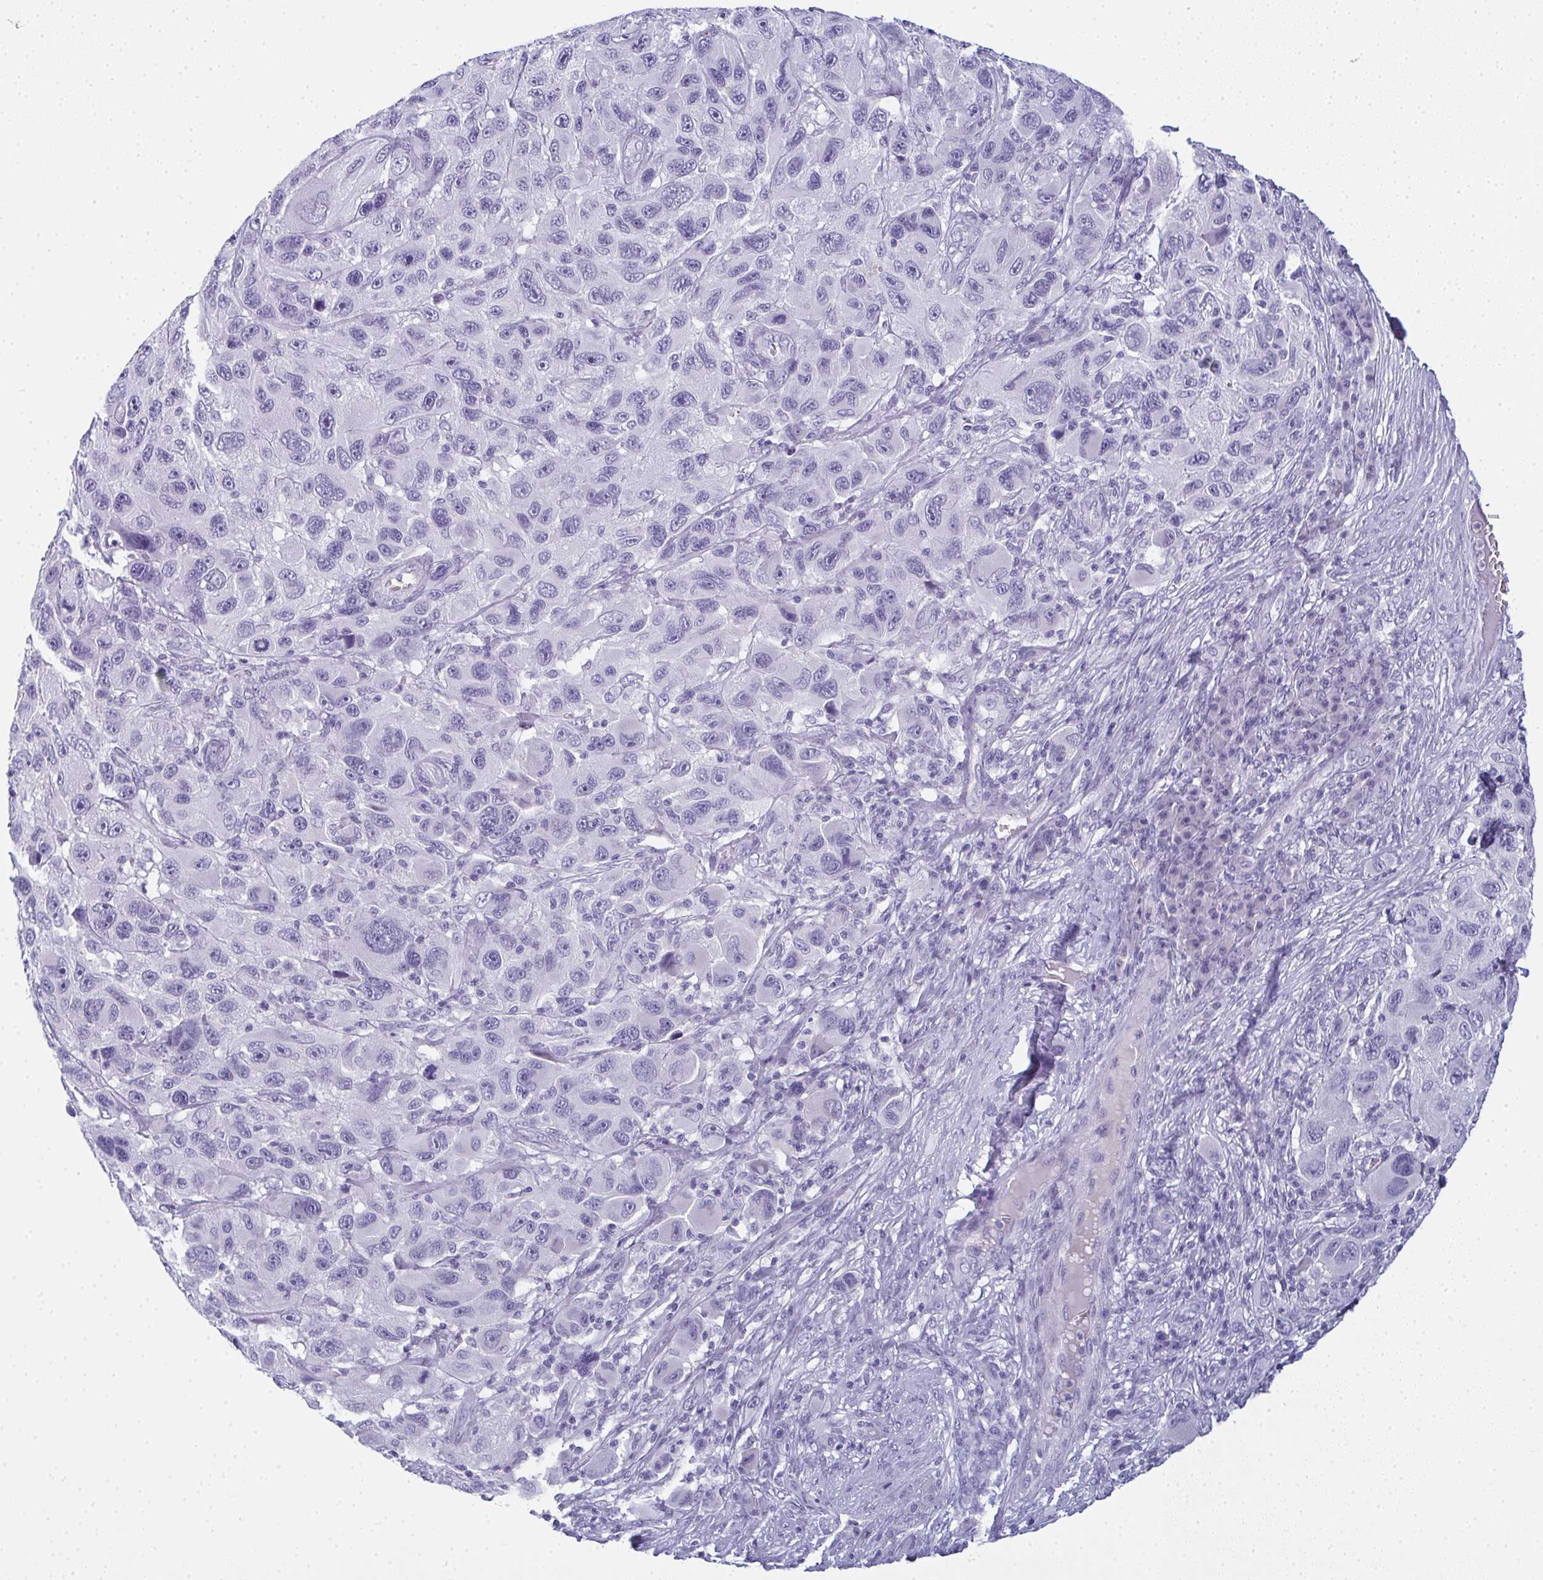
{"staining": {"intensity": "negative", "quantity": "none", "location": "none"}, "tissue": "melanoma", "cell_type": "Tumor cells", "image_type": "cancer", "snomed": [{"axis": "morphology", "description": "Malignant melanoma, NOS"}, {"axis": "topography", "description": "Skin"}], "caption": "Malignant melanoma stained for a protein using immunohistochemistry demonstrates no expression tumor cells.", "gene": "SLC36A2", "patient": {"sex": "male", "age": 53}}